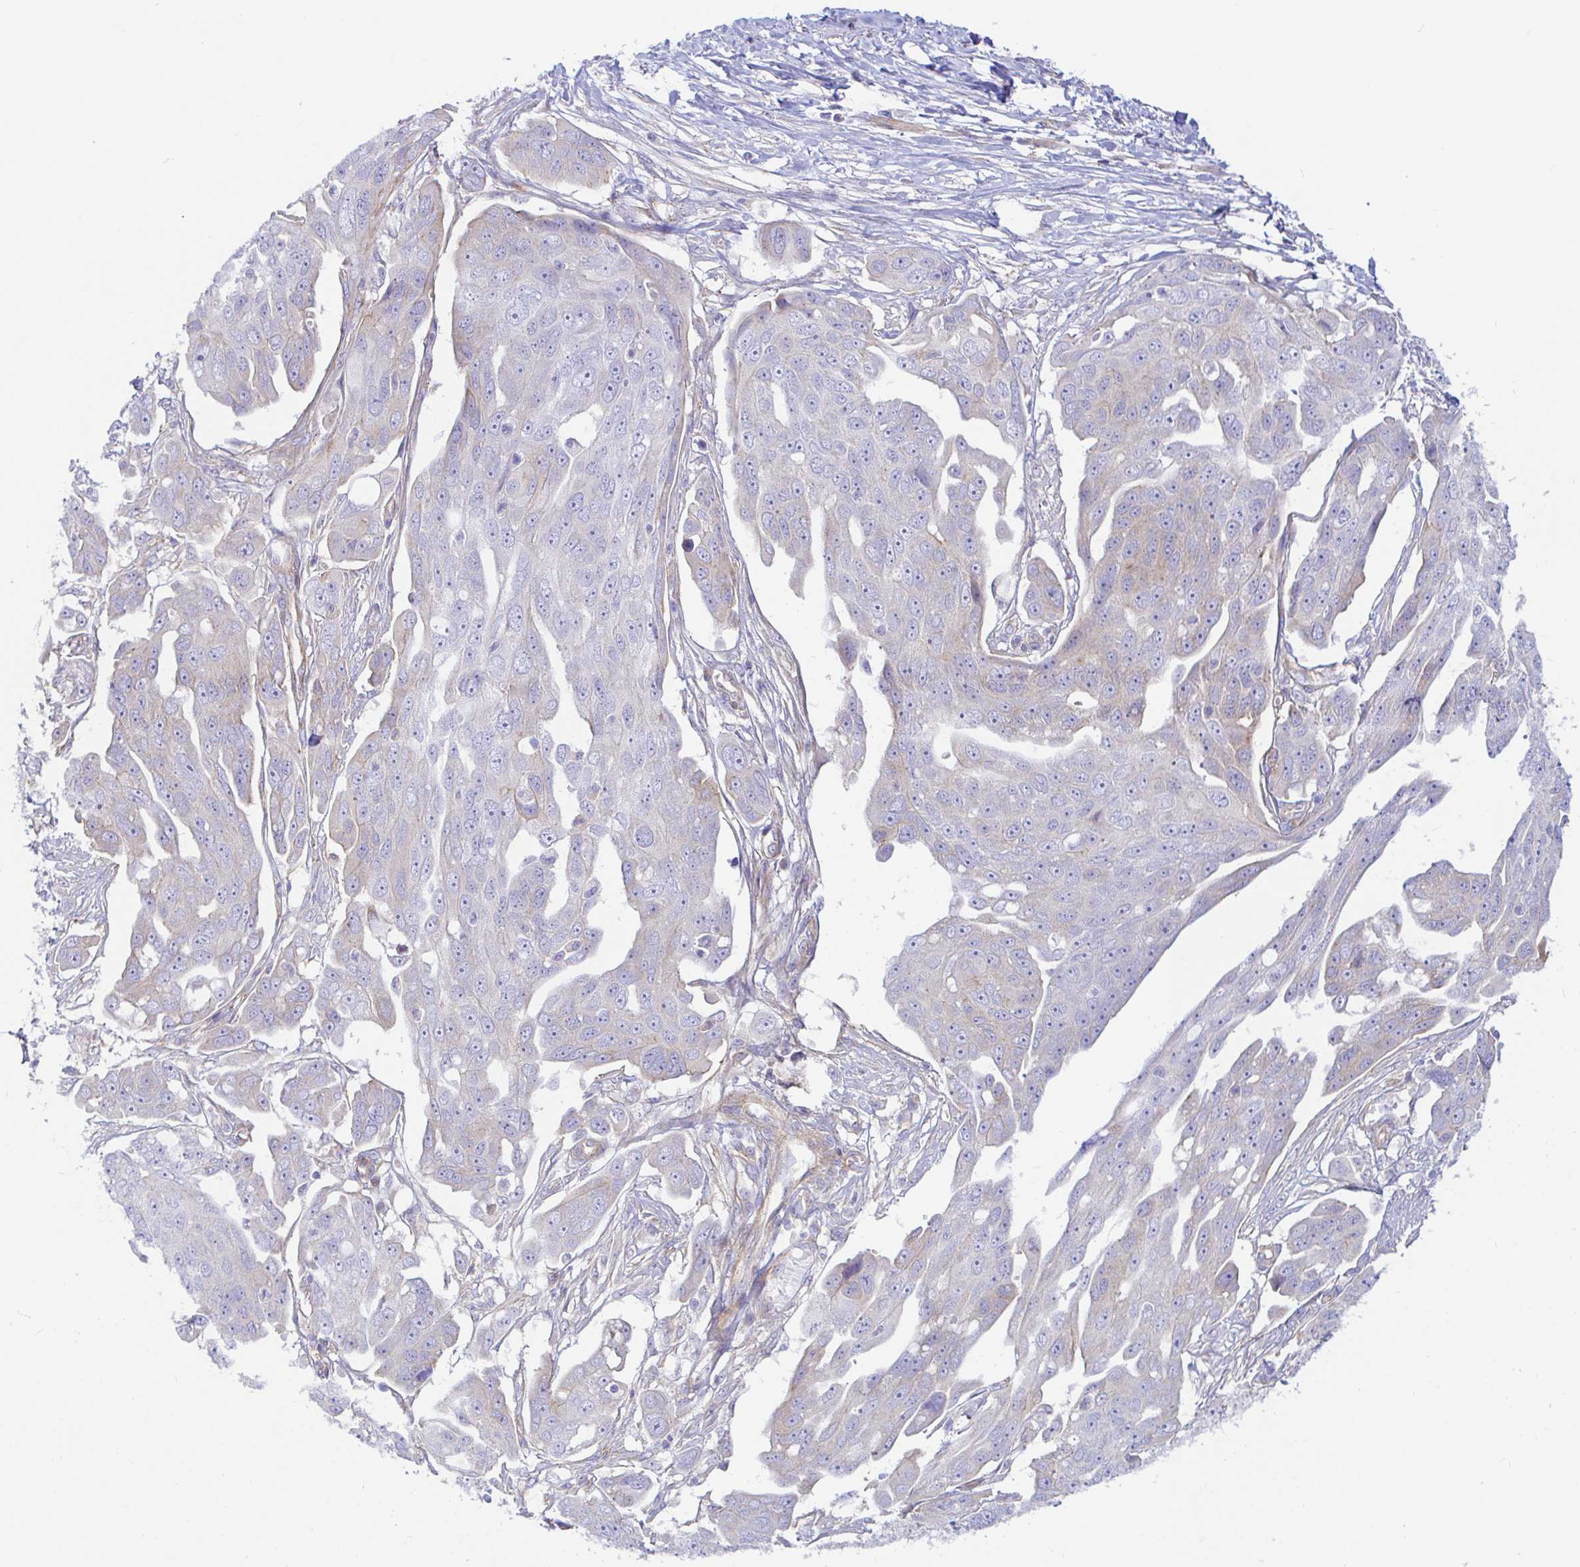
{"staining": {"intensity": "negative", "quantity": "none", "location": "none"}, "tissue": "ovarian cancer", "cell_type": "Tumor cells", "image_type": "cancer", "snomed": [{"axis": "morphology", "description": "Carcinoma, endometroid"}, {"axis": "topography", "description": "Ovary"}], "caption": "Histopathology image shows no protein expression in tumor cells of endometroid carcinoma (ovarian) tissue. Nuclei are stained in blue.", "gene": "ARL4D", "patient": {"sex": "female", "age": 70}}